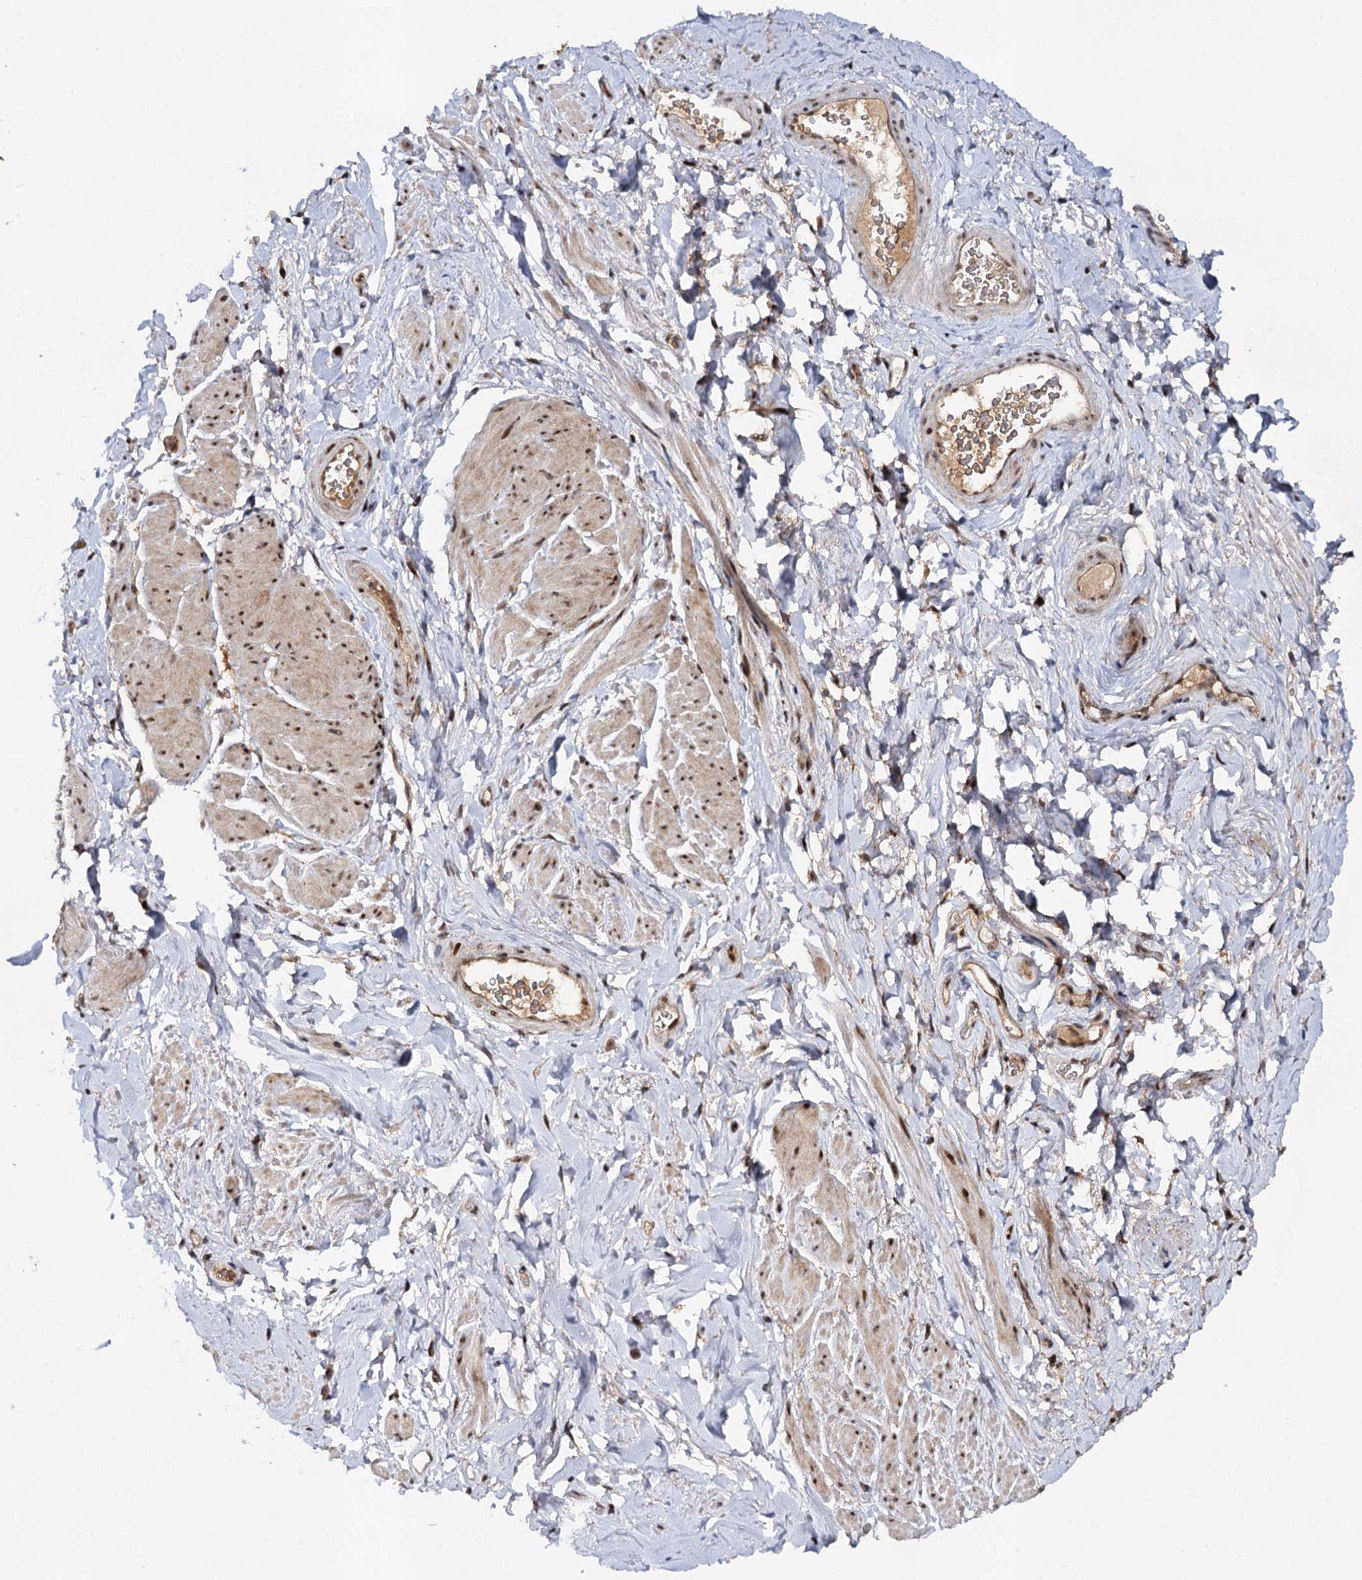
{"staining": {"intensity": "moderate", "quantity": "25%-75%", "location": "cytoplasmic/membranous,nuclear"}, "tissue": "smooth muscle", "cell_type": "Smooth muscle cells", "image_type": "normal", "snomed": [{"axis": "morphology", "description": "Normal tissue, NOS"}, {"axis": "topography", "description": "Smooth muscle"}, {"axis": "topography", "description": "Peripheral nerve tissue"}], "caption": "Immunohistochemistry (DAB (3,3'-diaminobenzidine)) staining of benign smooth muscle shows moderate cytoplasmic/membranous,nuclear protein staining in about 25%-75% of smooth muscle cells.", "gene": "BUD13", "patient": {"sex": "male", "age": 69}}